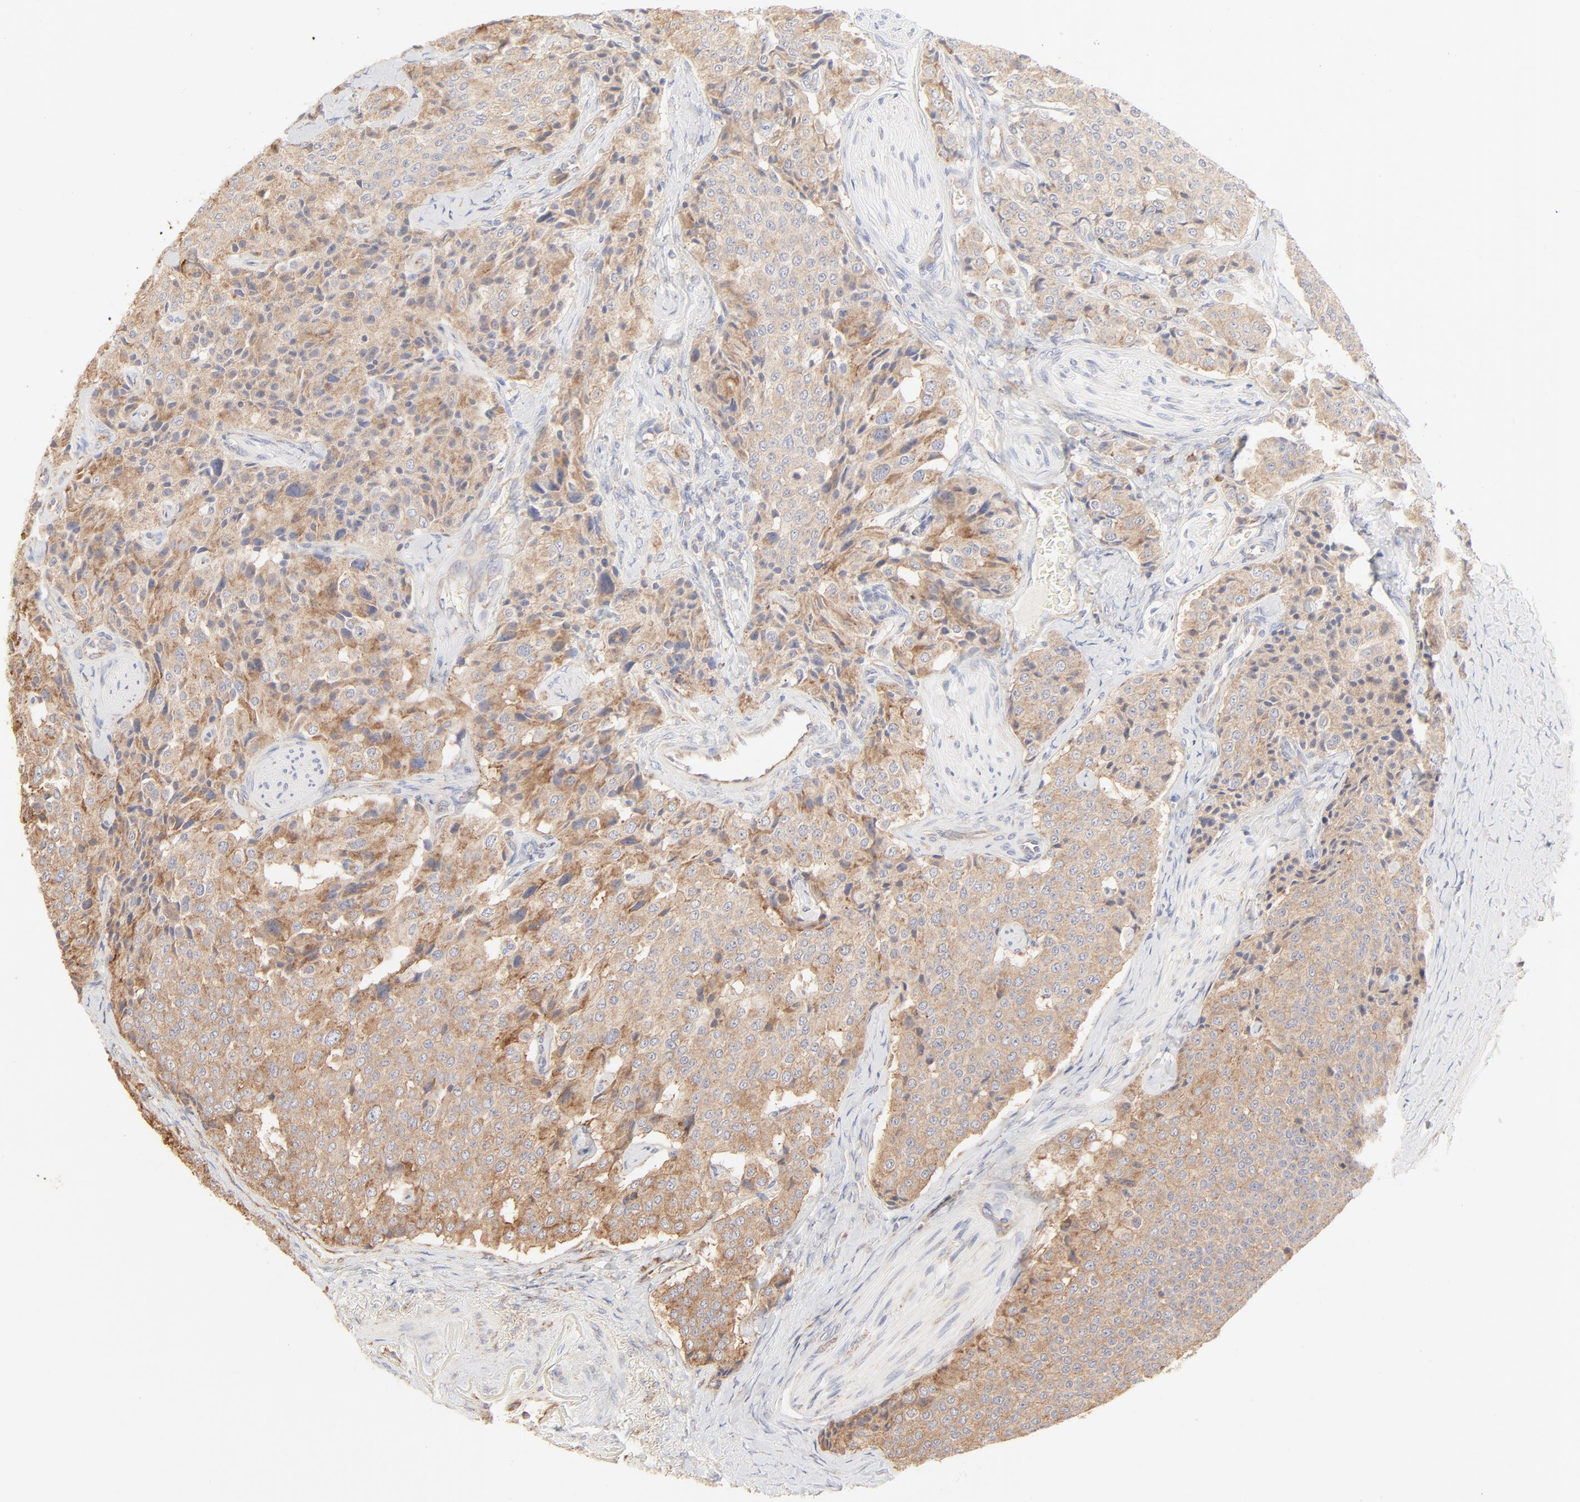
{"staining": {"intensity": "moderate", "quantity": ">75%", "location": "cytoplasmic/membranous"}, "tissue": "carcinoid", "cell_type": "Tumor cells", "image_type": "cancer", "snomed": [{"axis": "morphology", "description": "Carcinoid, malignant, NOS"}, {"axis": "topography", "description": "Colon"}], "caption": "Carcinoid tissue reveals moderate cytoplasmic/membranous expression in approximately >75% of tumor cells", "gene": "RPS20", "patient": {"sex": "female", "age": 61}}